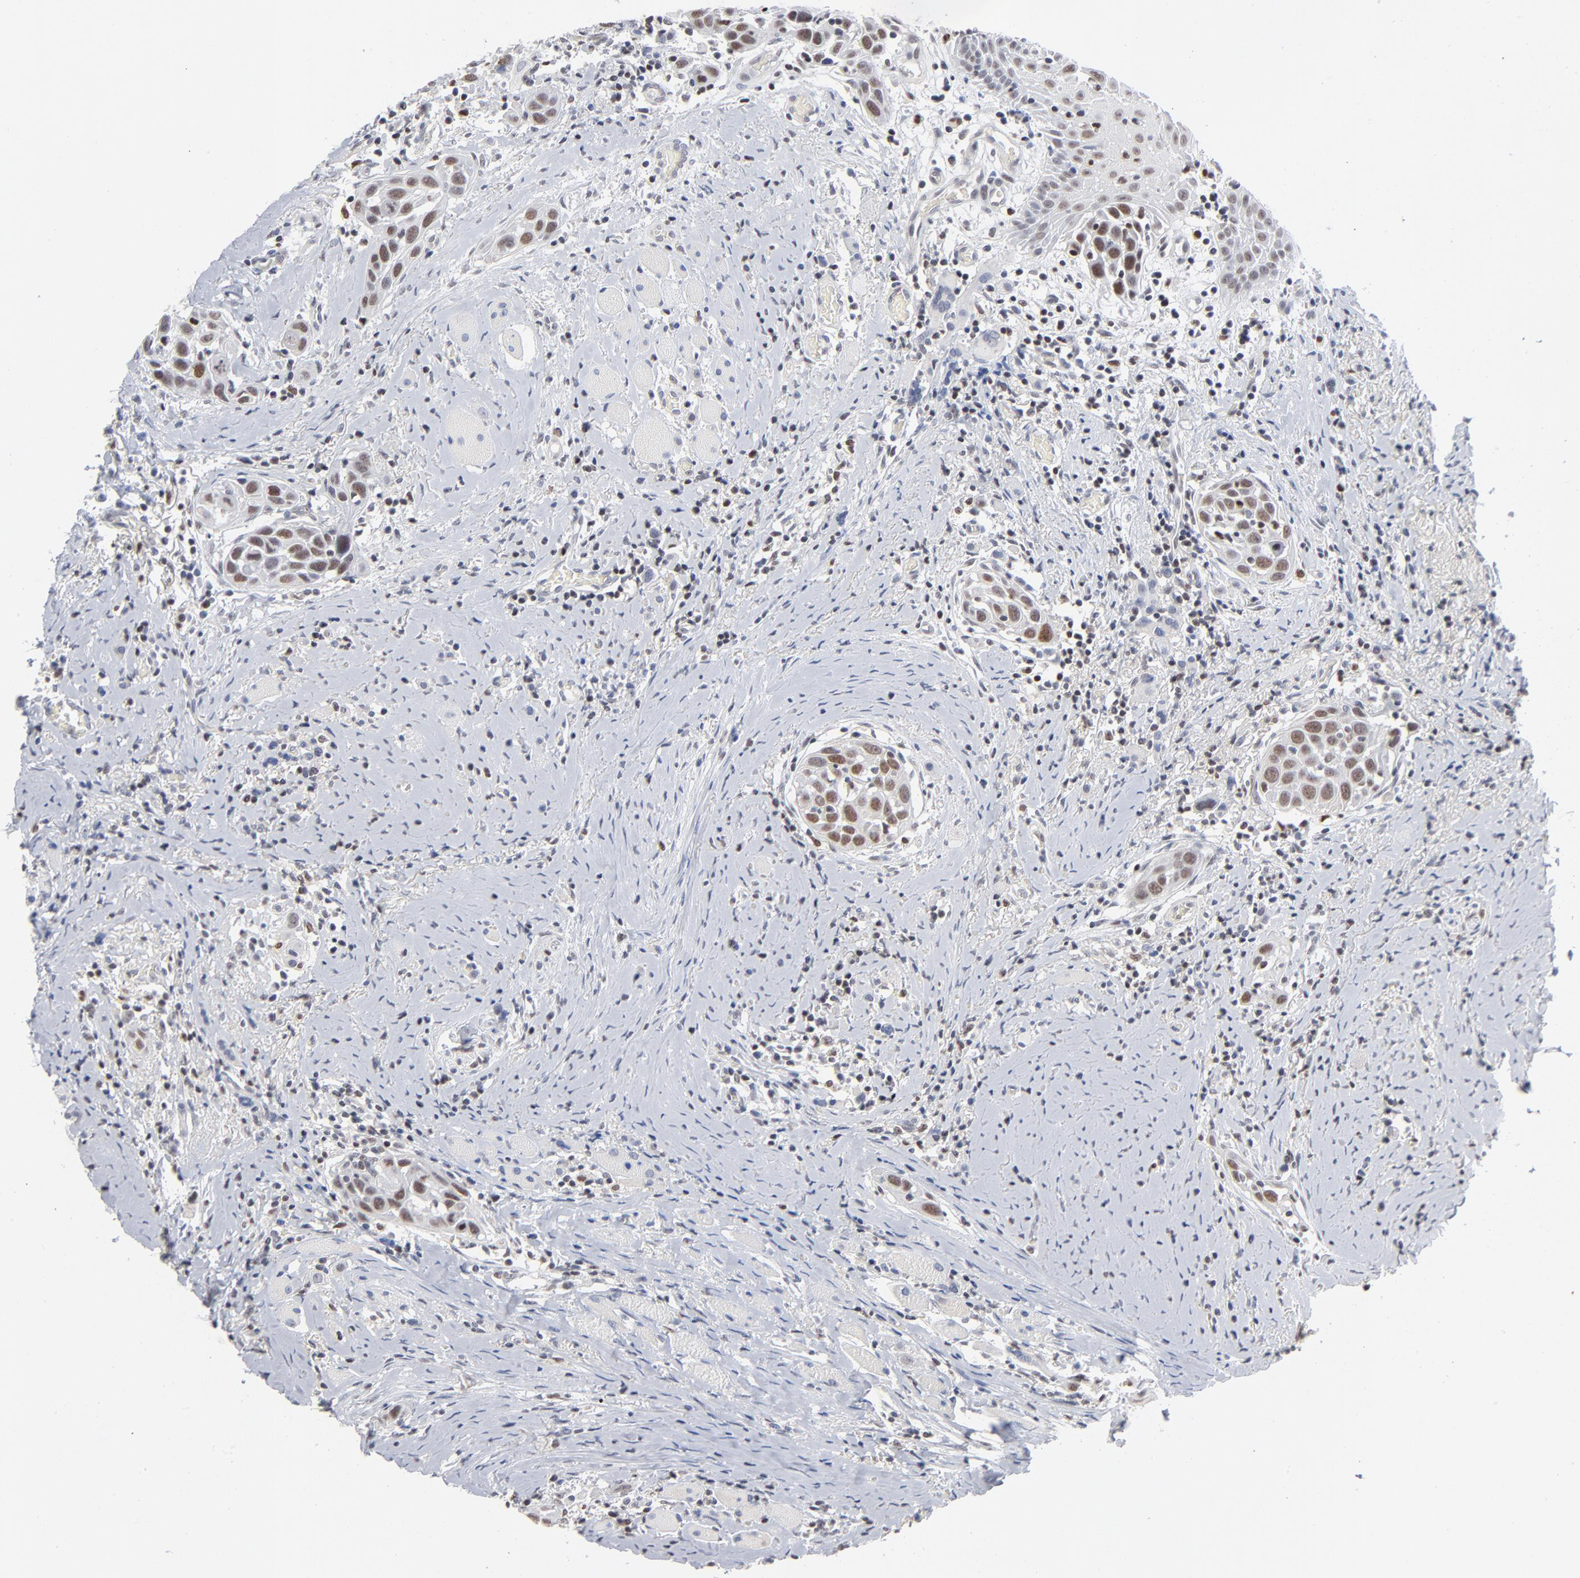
{"staining": {"intensity": "moderate", "quantity": ">75%", "location": "nuclear"}, "tissue": "head and neck cancer", "cell_type": "Tumor cells", "image_type": "cancer", "snomed": [{"axis": "morphology", "description": "Squamous cell carcinoma, NOS"}, {"axis": "topography", "description": "Oral tissue"}, {"axis": "topography", "description": "Head-Neck"}], "caption": "Immunohistochemistry micrograph of neoplastic tissue: squamous cell carcinoma (head and neck) stained using immunohistochemistry (IHC) reveals medium levels of moderate protein expression localized specifically in the nuclear of tumor cells, appearing as a nuclear brown color.", "gene": "MAX", "patient": {"sex": "female", "age": 50}}